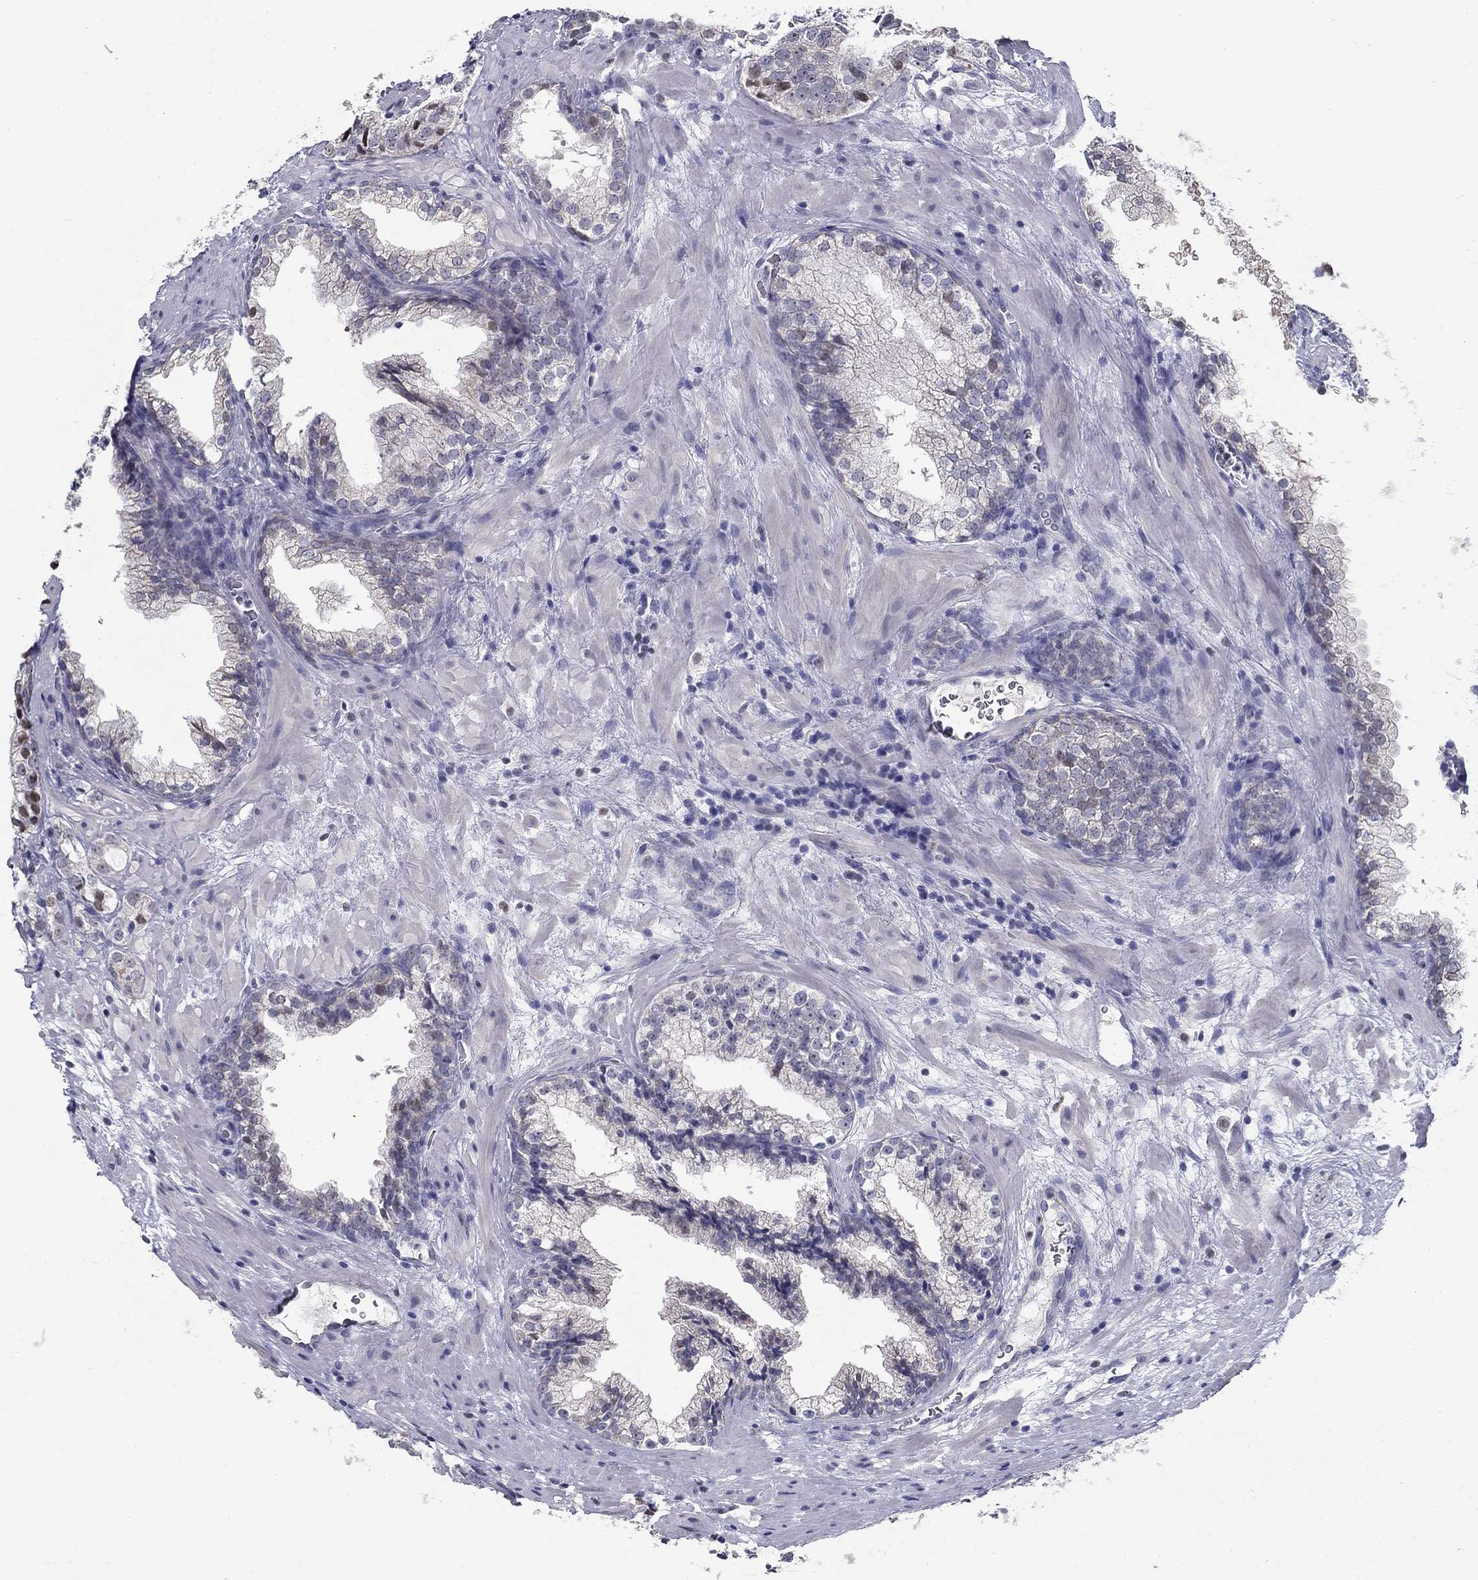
{"staining": {"intensity": "negative", "quantity": "none", "location": "none"}, "tissue": "prostate cancer", "cell_type": "Tumor cells", "image_type": "cancer", "snomed": [{"axis": "morphology", "description": "Adenocarcinoma, NOS"}, {"axis": "topography", "description": "Prostate and seminal vesicle, NOS"}], "caption": "High magnification brightfield microscopy of prostate adenocarcinoma stained with DAB (brown) and counterstained with hematoxylin (blue): tumor cells show no significant expression. Brightfield microscopy of immunohistochemistry stained with DAB (brown) and hematoxylin (blue), captured at high magnification.", "gene": "GUCA1A", "patient": {"sex": "male", "age": 63}}